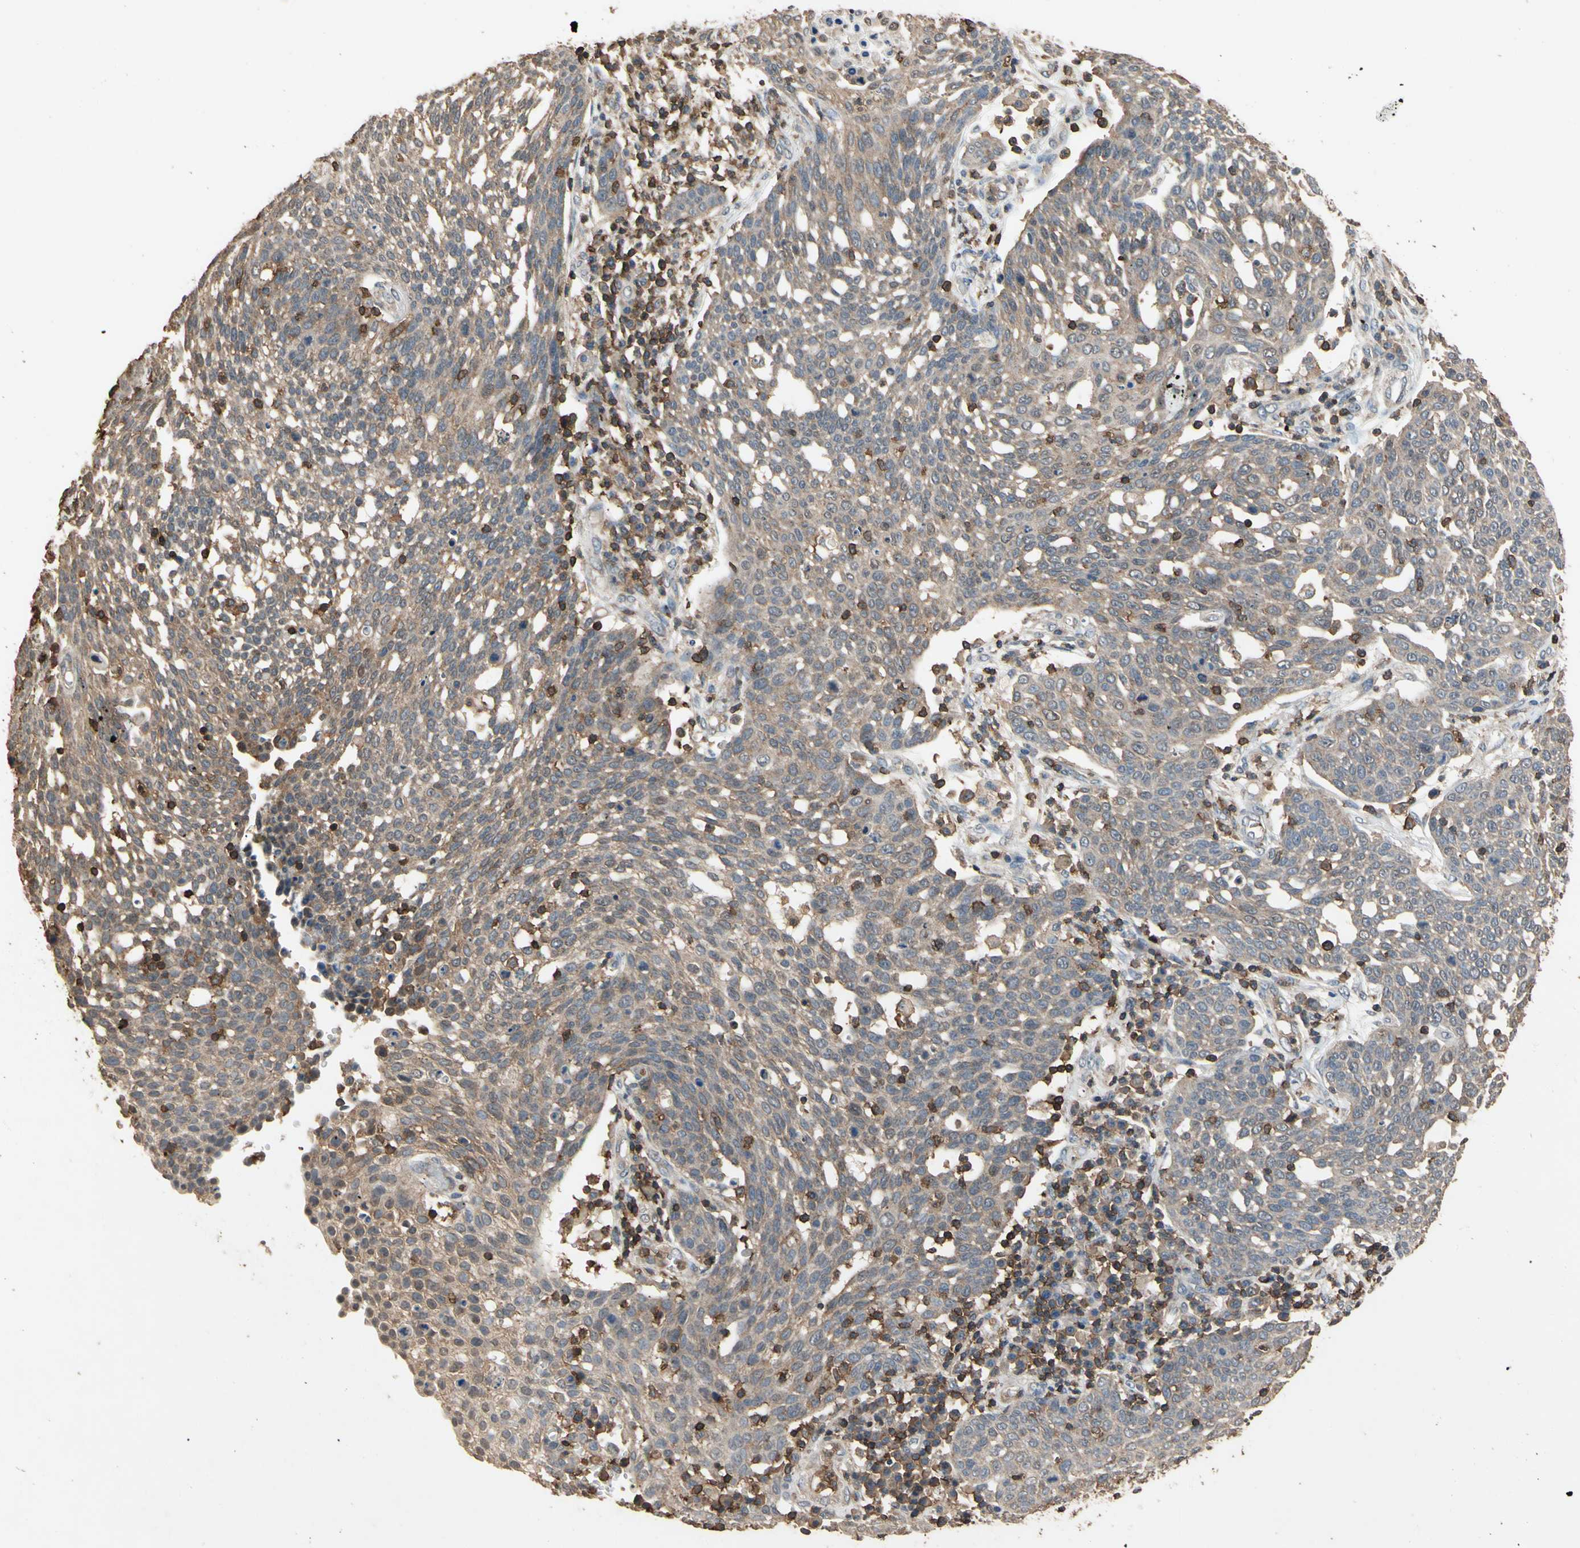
{"staining": {"intensity": "weak", "quantity": ">75%", "location": "cytoplasmic/membranous"}, "tissue": "cervical cancer", "cell_type": "Tumor cells", "image_type": "cancer", "snomed": [{"axis": "morphology", "description": "Squamous cell carcinoma, NOS"}, {"axis": "topography", "description": "Cervix"}], "caption": "High-magnification brightfield microscopy of cervical cancer stained with DAB (brown) and counterstained with hematoxylin (blue). tumor cells exhibit weak cytoplasmic/membranous positivity is seen in approximately>75% of cells.", "gene": "MAP3K10", "patient": {"sex": "female", "age": 34}}